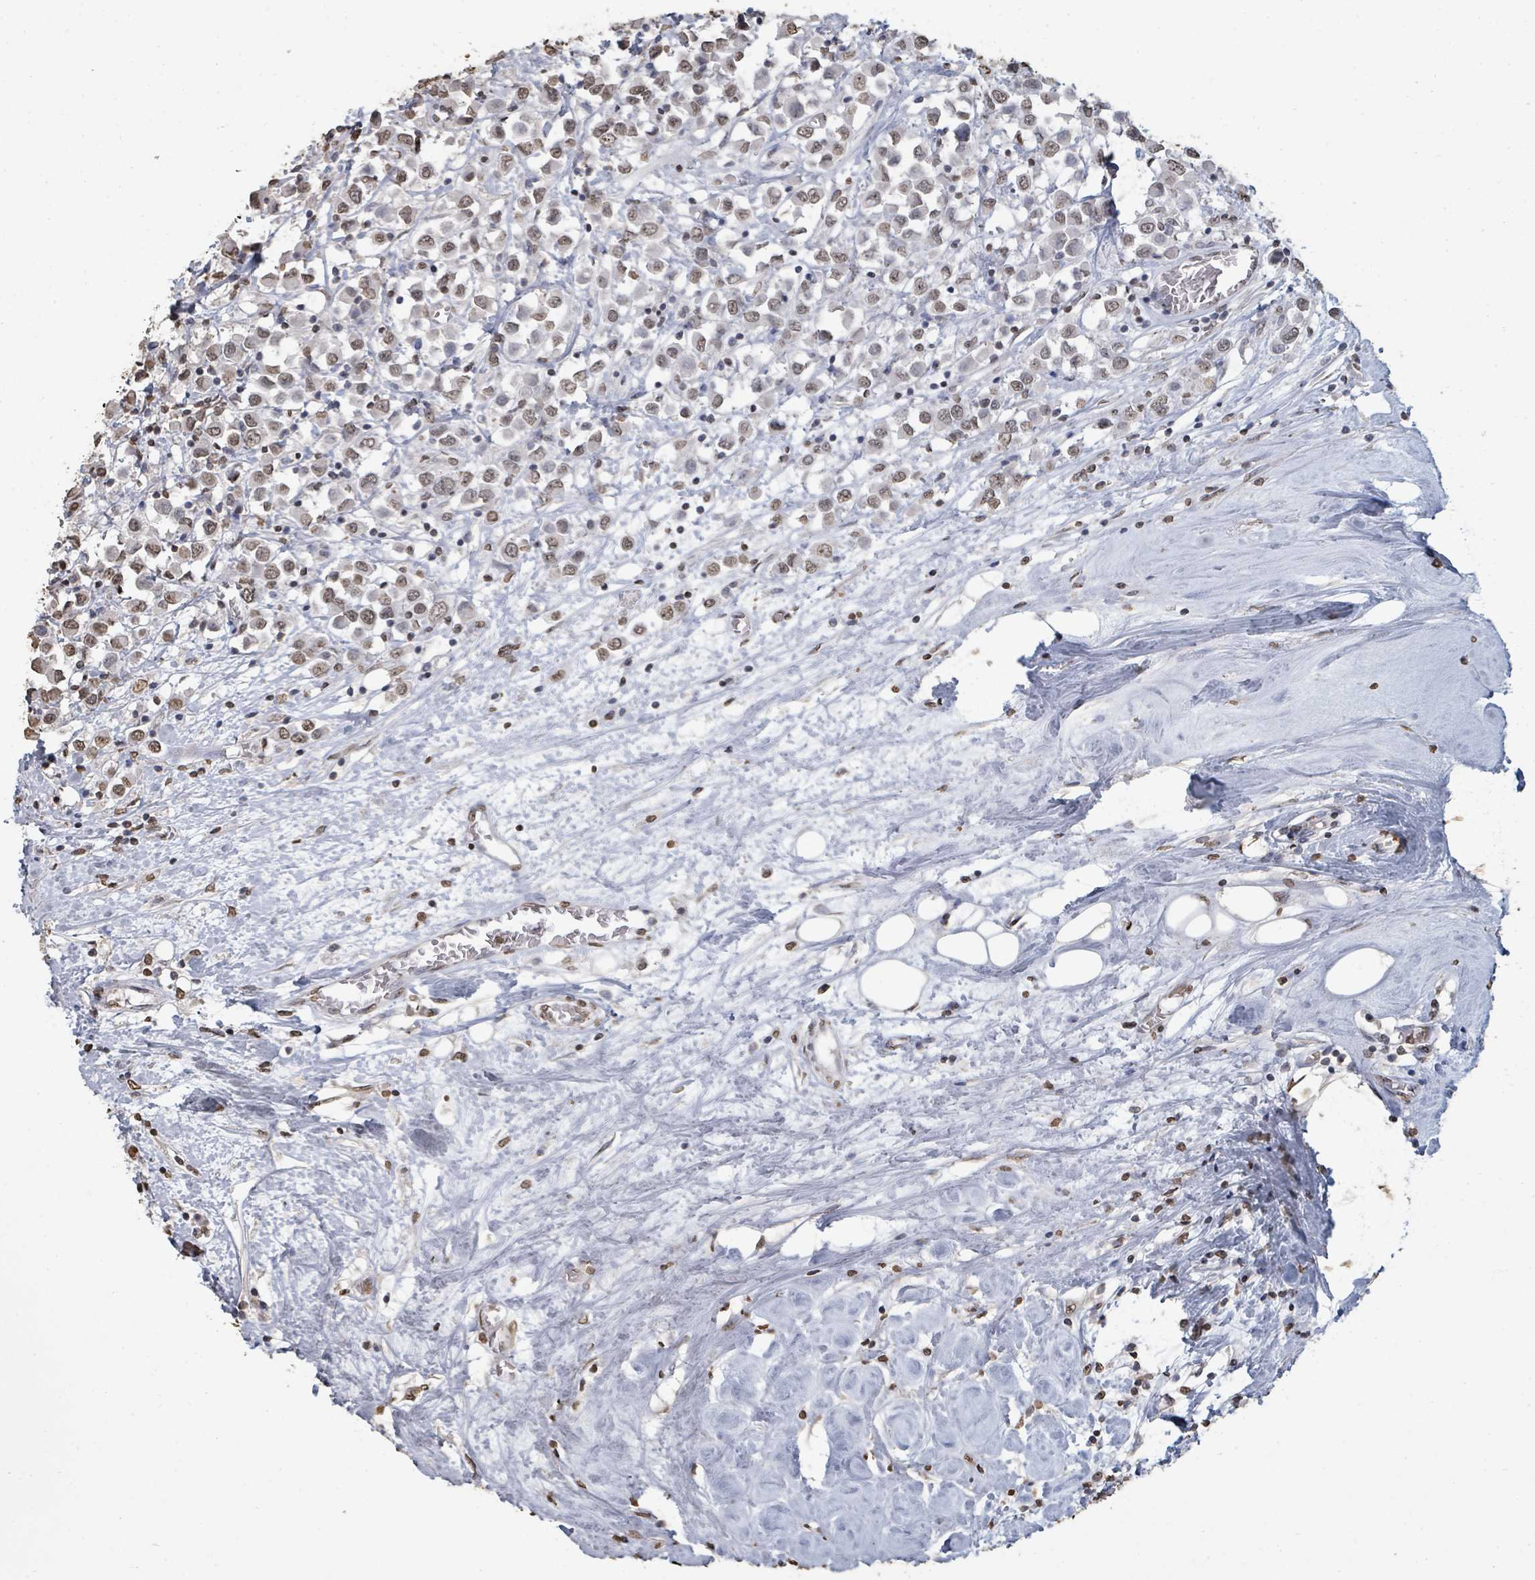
{"staining": {"intensity": "moderate", "quantity": ">75%", "location": "nuclear"}, "tissue": "breast cancer", "cell_type": "Tumor cells", "image_type": "cancer", "snomed": [{"axis": "morphology", "description": "Duct carcinoma"}, {"axis": "topography", "description": "Breast"}], "caption": "Intraductal carcinoma (breast) stained with a brown dye shows moderate nuclear positive positivity in approximately >75% of tumor cells.", "gene": "MRPS12", "patient": {"sex": "female", "age": 61}}